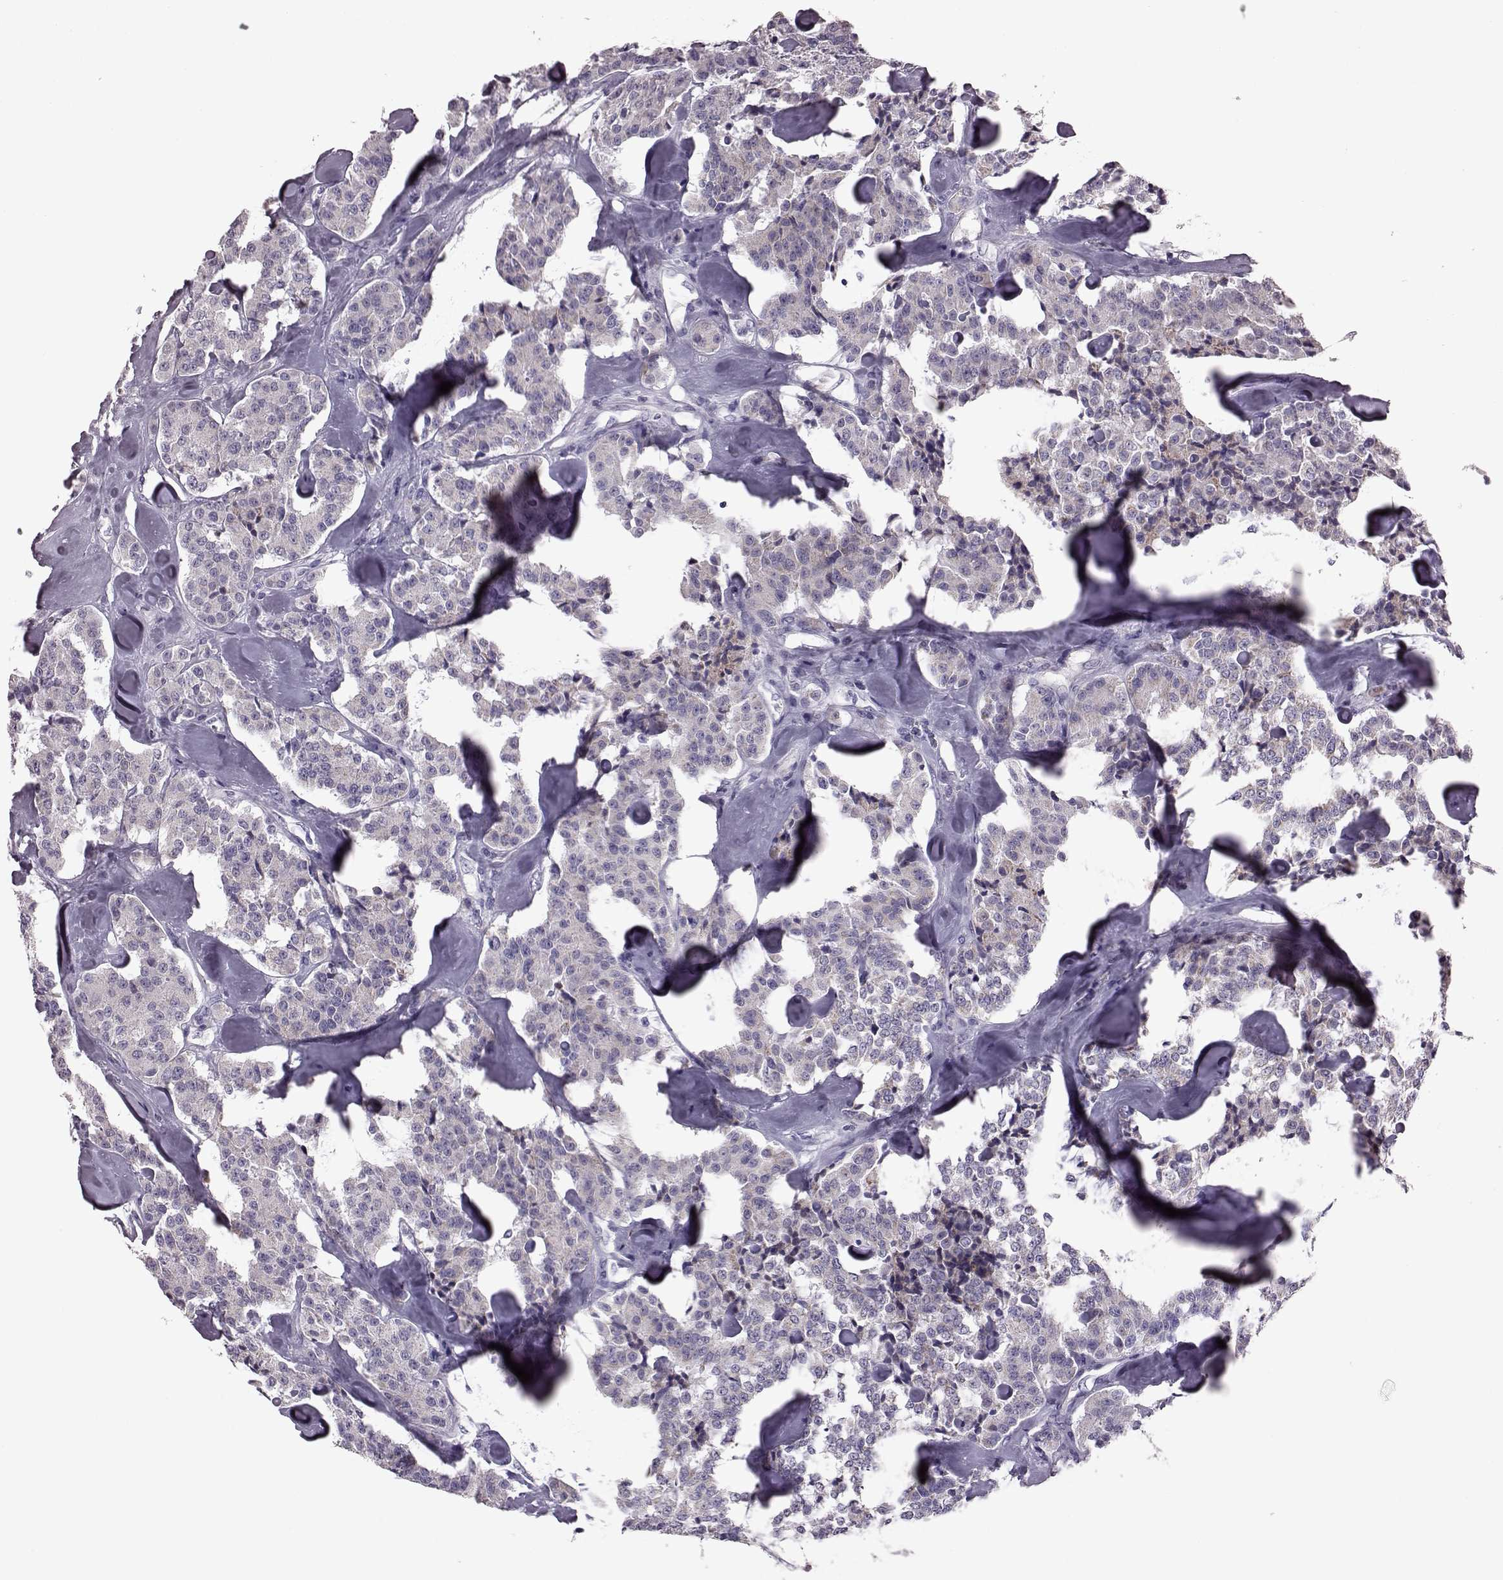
{"staining": {"intensity": "negative", "quantity": "none", "location": "none"}, "tissue": "carcinoid", "cell_type": "Tumor cells", "image_type": "cancer", "snomed": [{"axis": "morphology", "description": "Carcinoid, malignant, NOS"}, {"axis": "topography", "description": "Pancreas"}], "caption": "Malignant carcinoid was stained to show a protein in brown. There is no significant expression in tumor cells.", "gene": "RIMS2", "patient": {"sex": "male", "age": 41}}